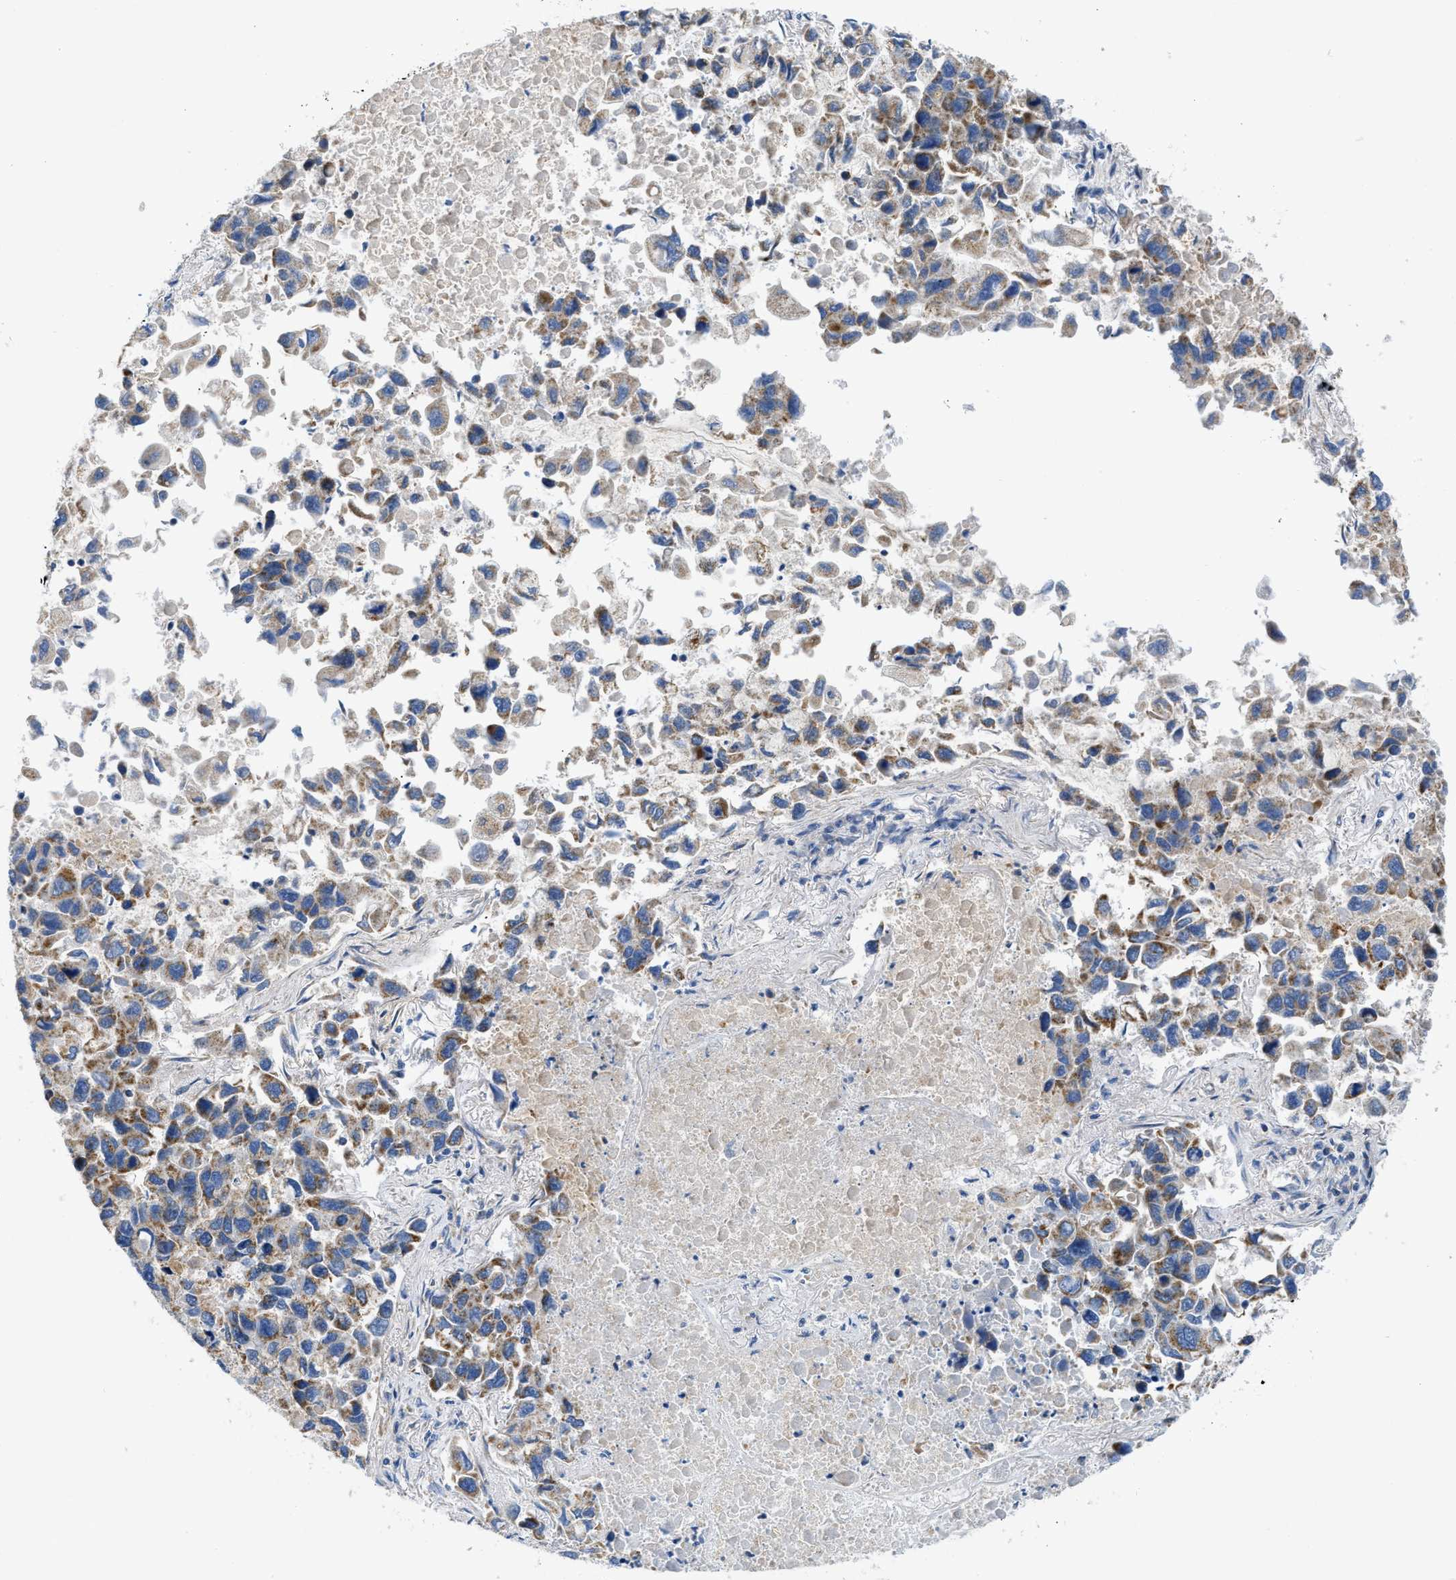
{"staining": {"intensity": "moderate", "quantity": ">75%", "location": "cytoplasmic/membranous"}, "tissue": "lung cancer", "cell_type": "Tumor cells", "image_type": "cancer", "snomed": [{"axis": "morphology", "description": "Adenocarcinoma, NOS"}, {"axis": "topography", "description": "Lung"}], "caption": "Immunohistochemical staining of human lung adenocarcinoma exhibits medium levels of moderate cytoplasmic/membranous protein expression in about >75% of tumor cells. (DAB = brown stain, brightfield microscopy at high magnification).", "gene": "SLC25A13", "patient": {"sex": "male", "age": 64}}